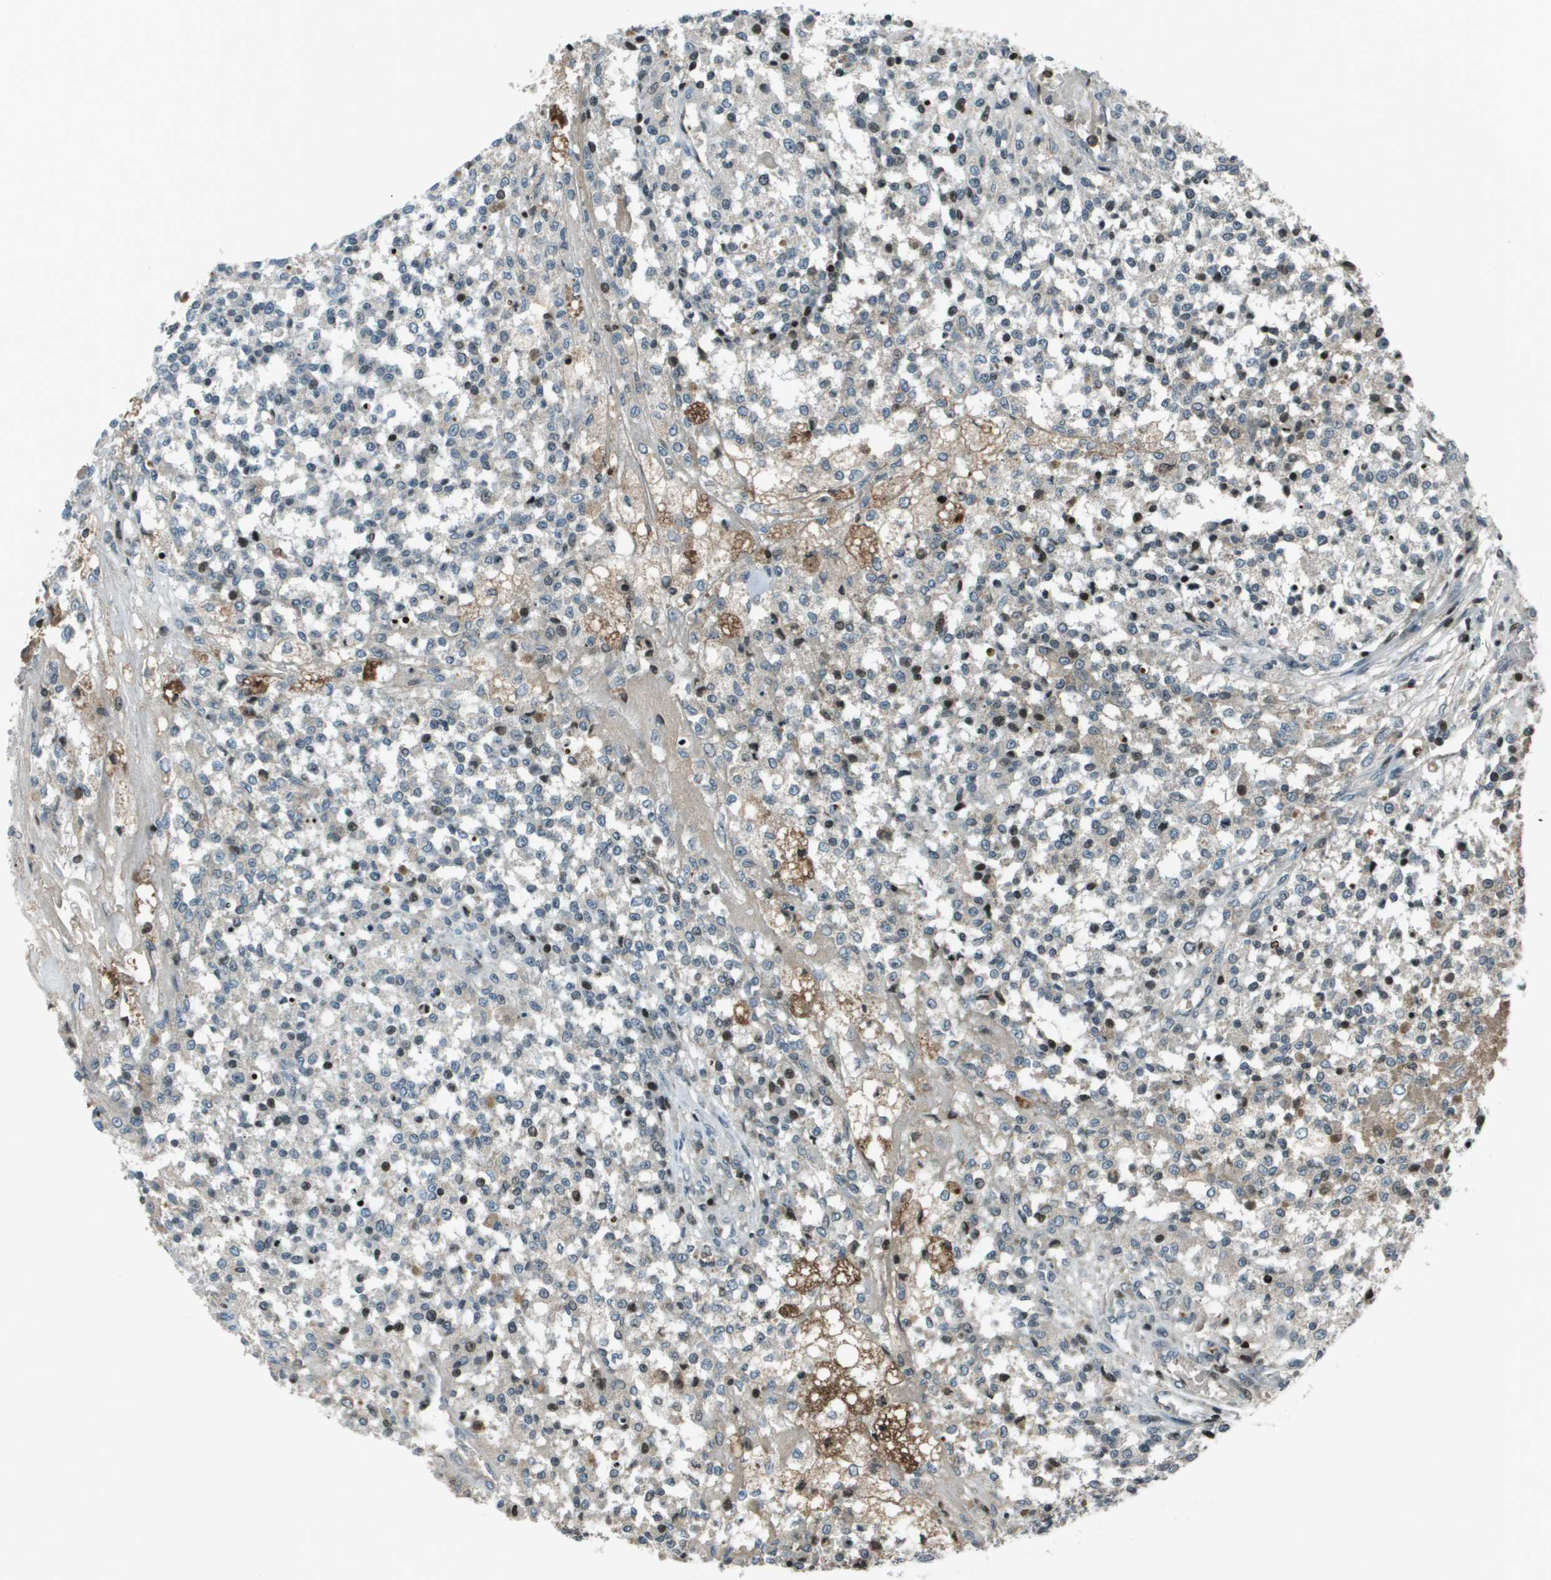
{"staining": {"intensity": "negative", "quantity": "none", "location": "none"}, "tissue": "testis cancer", "cell_type": "Tumor cells", "image_type": "cancer", "snomed": [{"axis": "morphology", "description": "Seminoma, NOS"}, {"axis": "topography", "description": "Testis"}], "caption": "DAB (3,3'-diaminobenzidine) immunohistochemical staining of human testis cancer reveals no significant staining in tumor cells.", "gene": "CXCL12", "patient": {"sex": "male", "age": 59}}